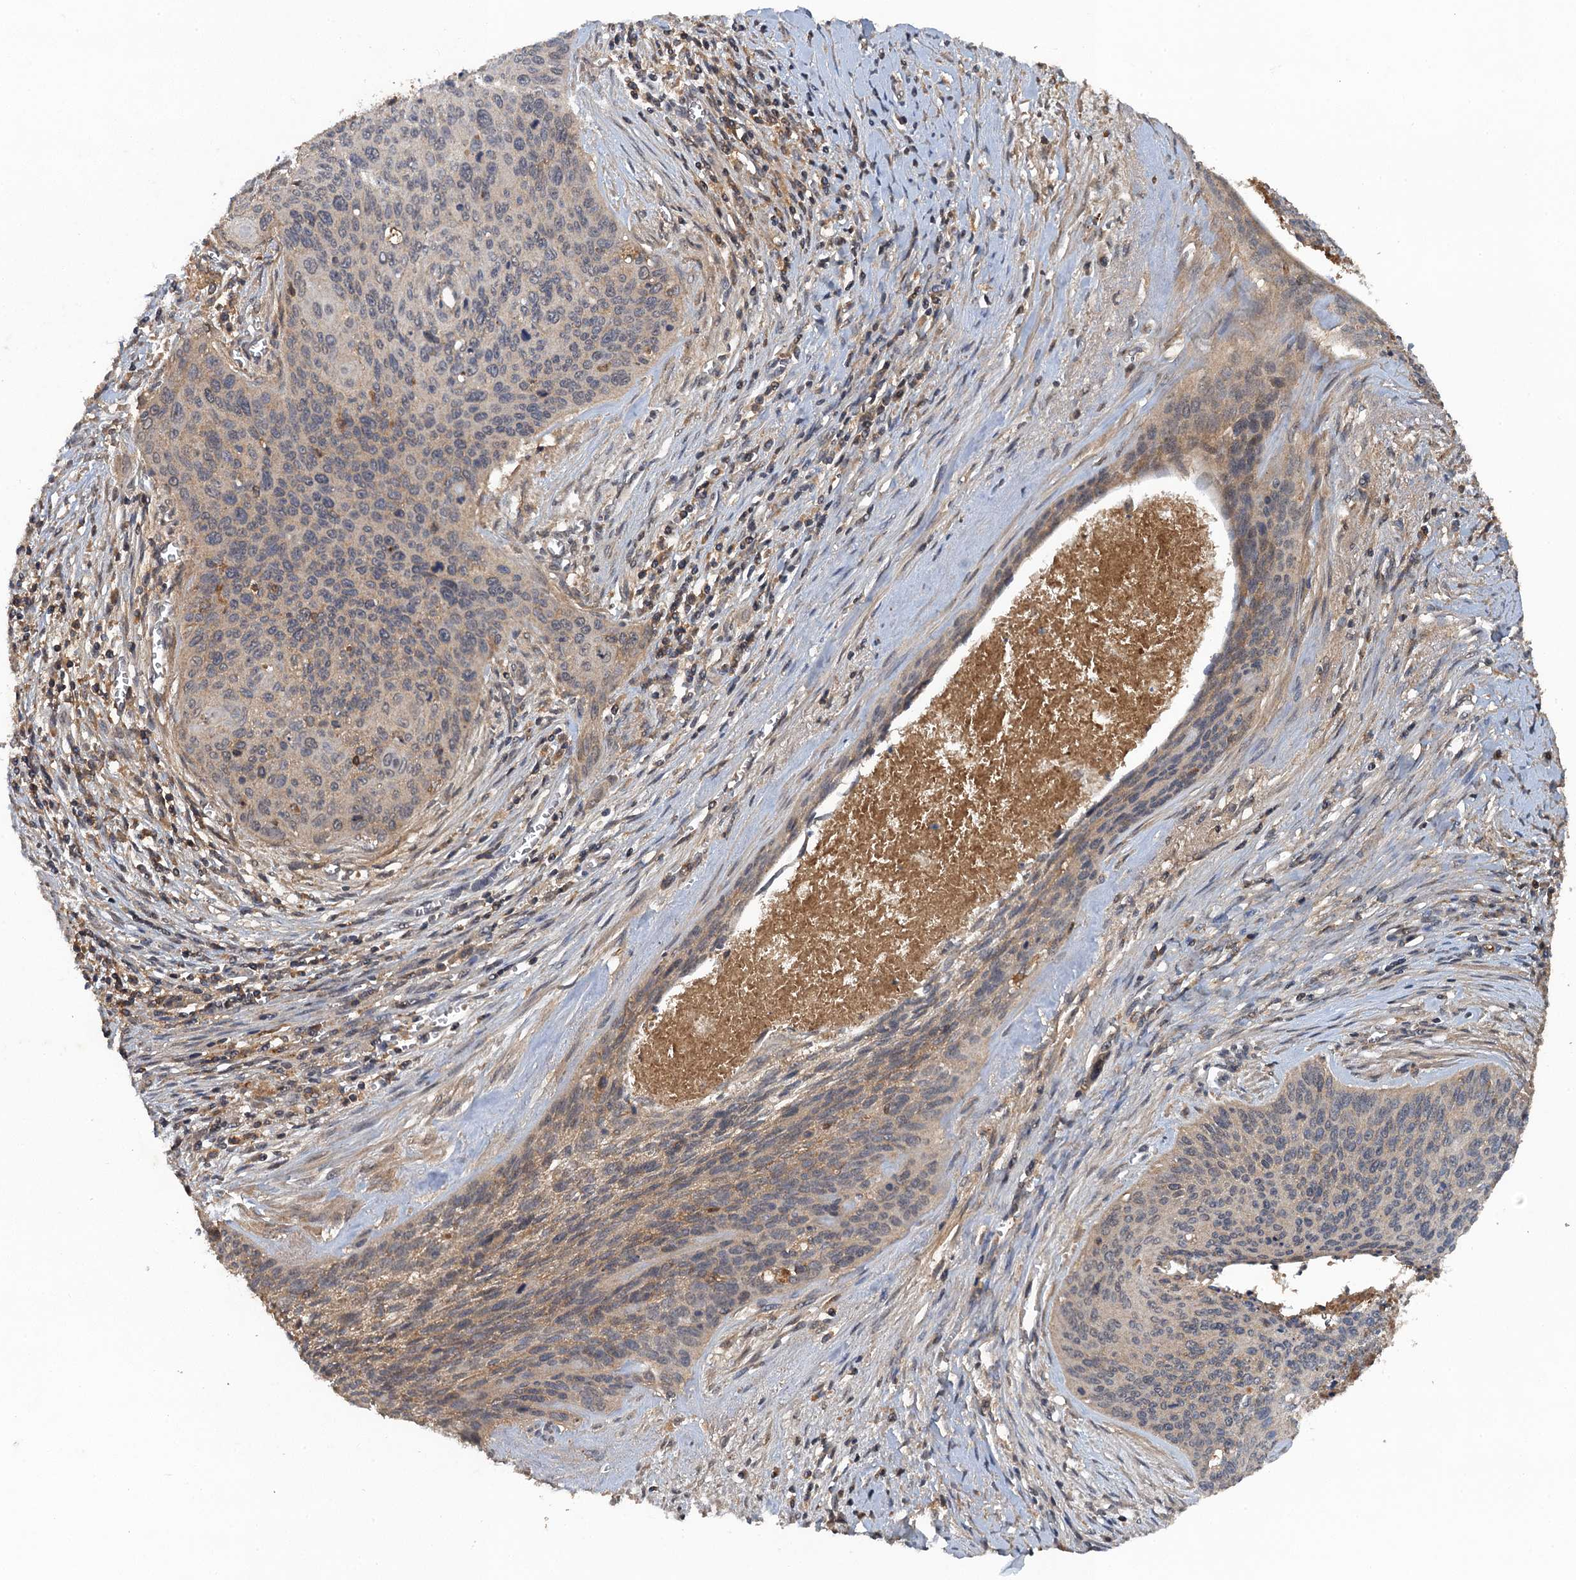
{"staining": {"intensity": "weak", "quantity": "25%-75%", "location": "cytoplasmic/membranous"}, "tissue": "cervical cancer", "cell_type": "Tumor cells", "image_type": "cancer", "snomed": [{"axis": "morphology", "description": "Squamous cell carcinoma, NOS"}, {"axis": "topography", "description": "Cervix"}], "caption": "Weak cytoplasmic/membranous expression is appreciated in approximately 25%-75% of tumor cells in cervical cancer (squamous cell carcinoma).", "gene": "HAPLN3", "patient": {"sex": "female", "age": 55}}